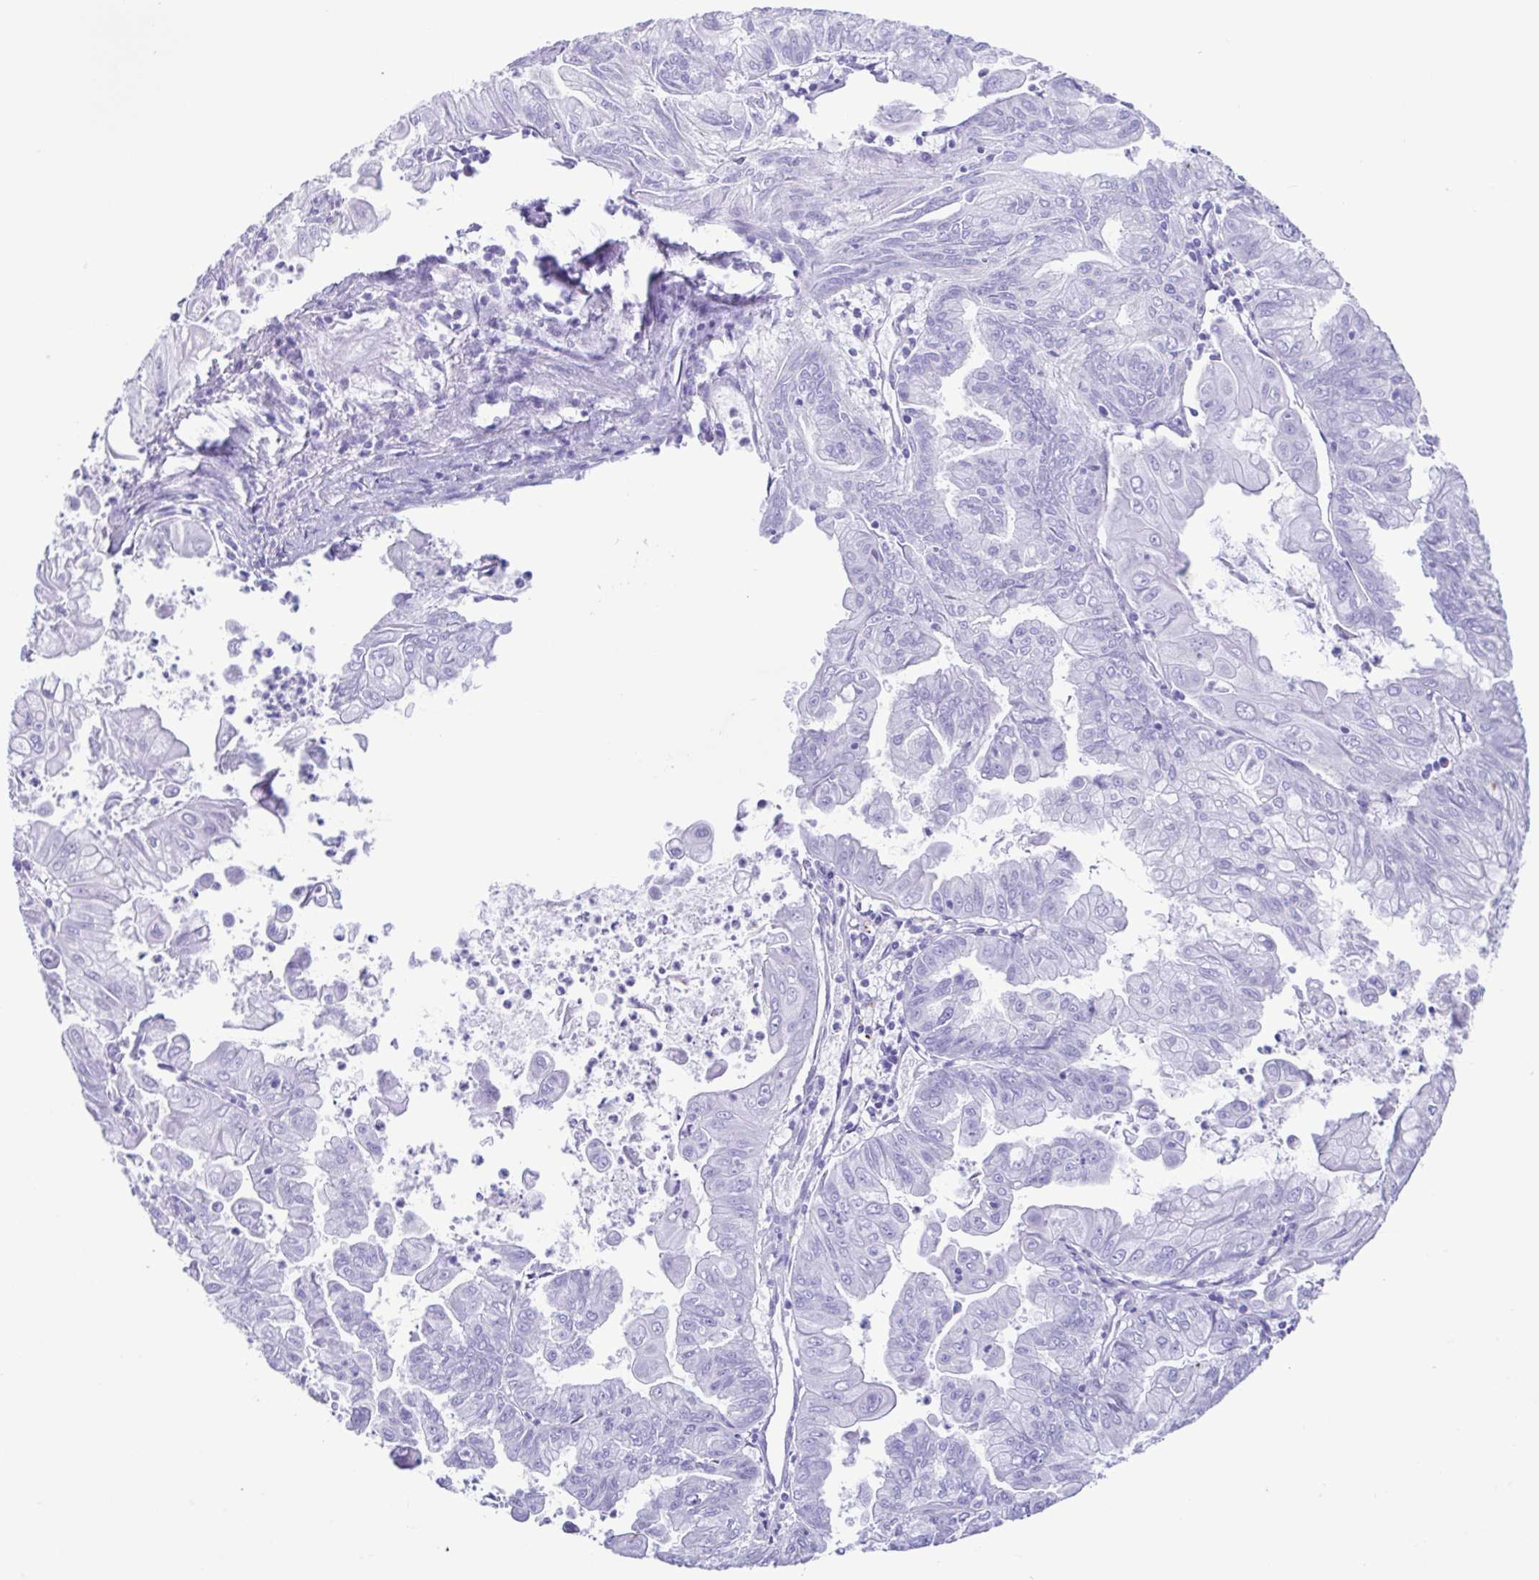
{"staining": {"intensity": "negative", "quantity": "none", "location": "none"}, "tissue": "stomach cancer", "cell_type": "Tumor cells", "image_type": "cancer", "snomed": [{"axis": "morphology", "description": "Adenocarcinoma, NOS"}, {"axis": "topography", "description": "Stomach, upper"}], "caption": "DAB (3,3'-diaminobenzidine) immunohistochemical staining of stomach adenocarcinoma shows no significant positivity in tumor cells.", "gene": "ACTRT3", "patient": {"sex": "male", "age": 80}}